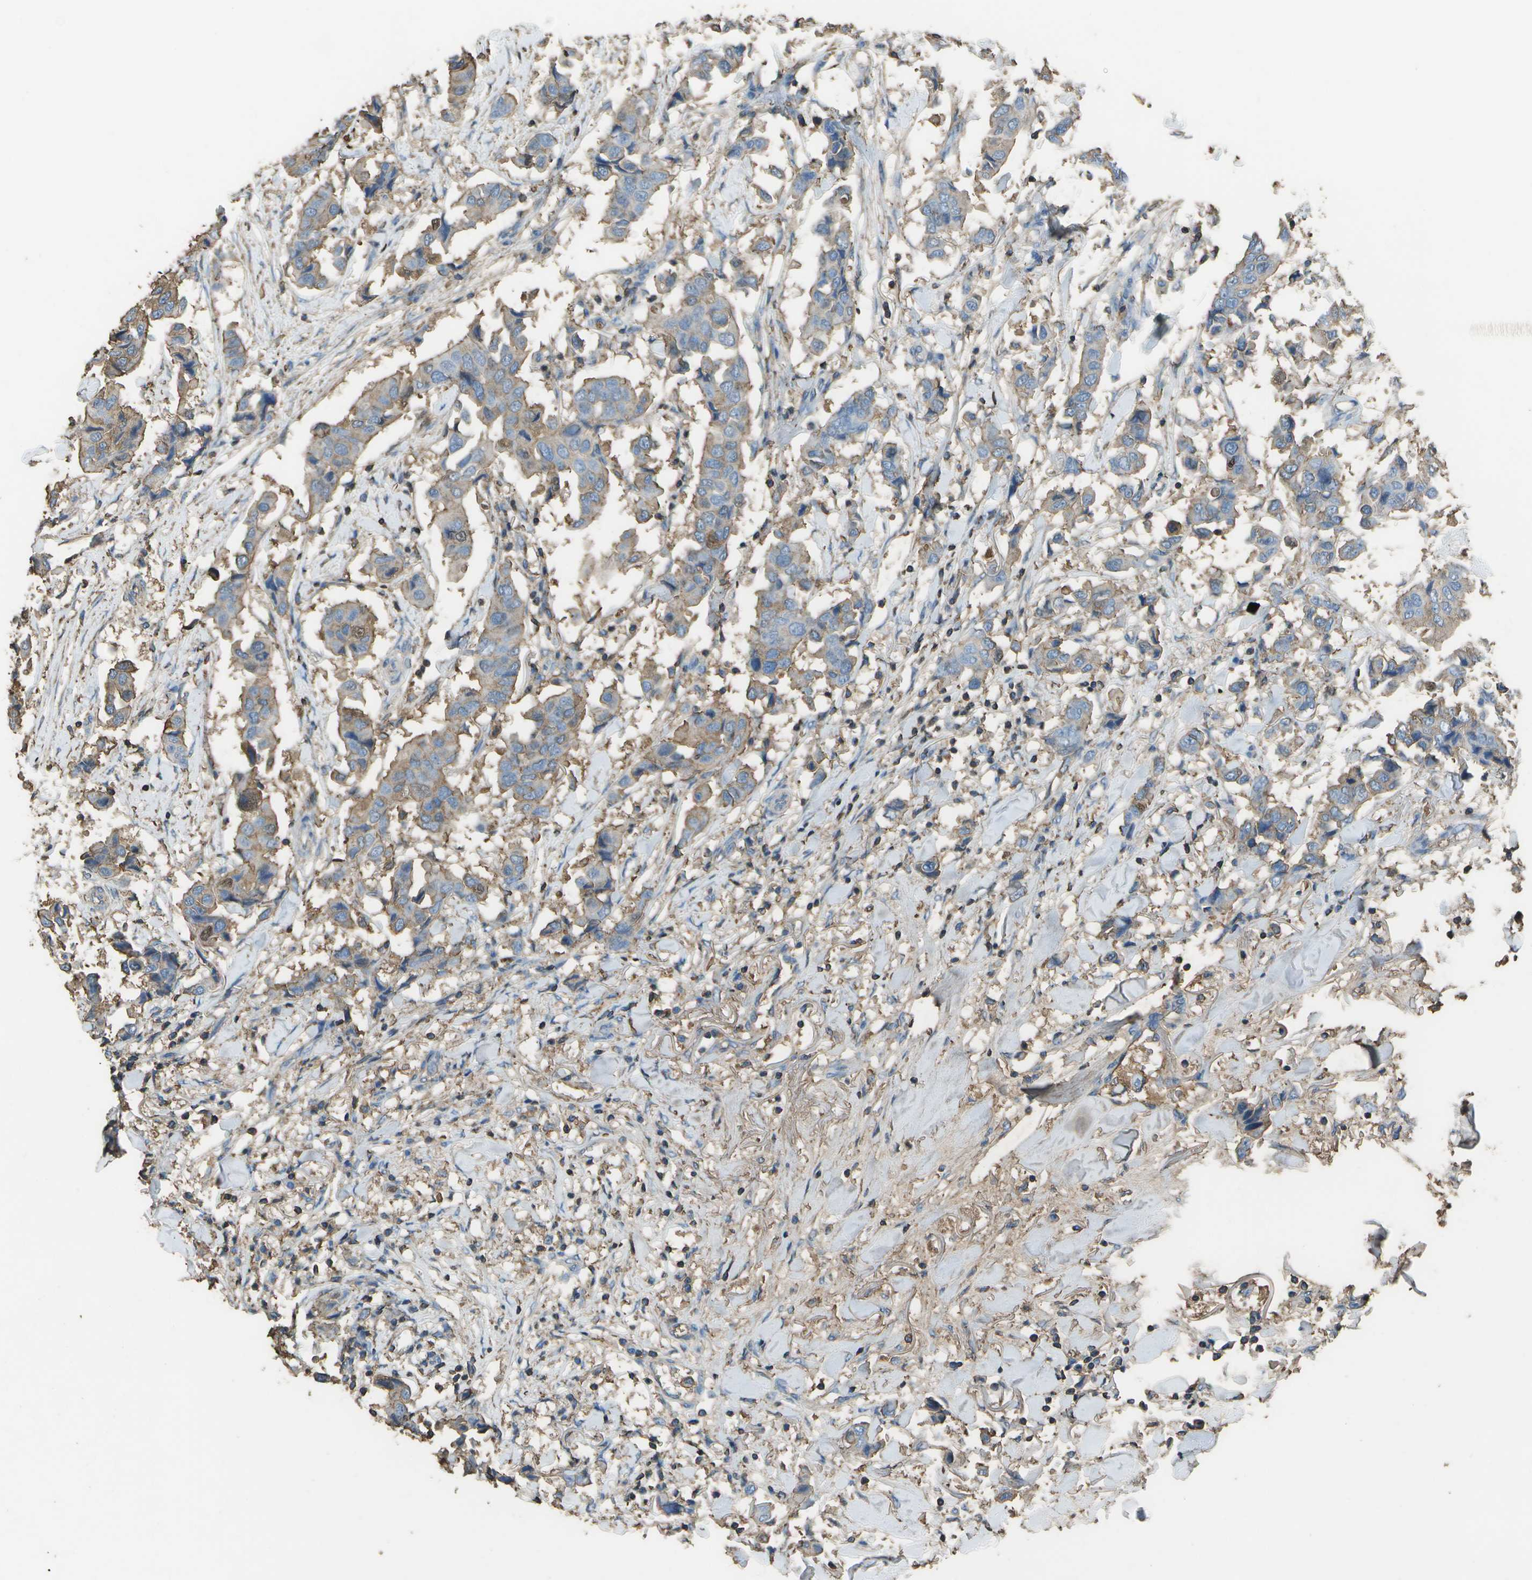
{"staining": {"intensity": "weak", "quantity": "25%-75%", "location": "cytoplasmic/membranous"}, "tissue": "breast cancer", "cell_type": "Tumor cells", "image_type": "cancer", "snomed": [{"axis": "morphology", "description": "Duct carcinoma"}, {"axis": "topography", "description": "Breast"}], "caption": "Protein expression analysis of breast intraductal carcinoma shows weak cytoplasmic/membranous staining in approximately 25%-75% of tumor cells. (brown staining indicates protein expression, while blue staining denotes nuclei).", "gene": "CYP4F11", "patient": {"sex": "female", "age": 80}}